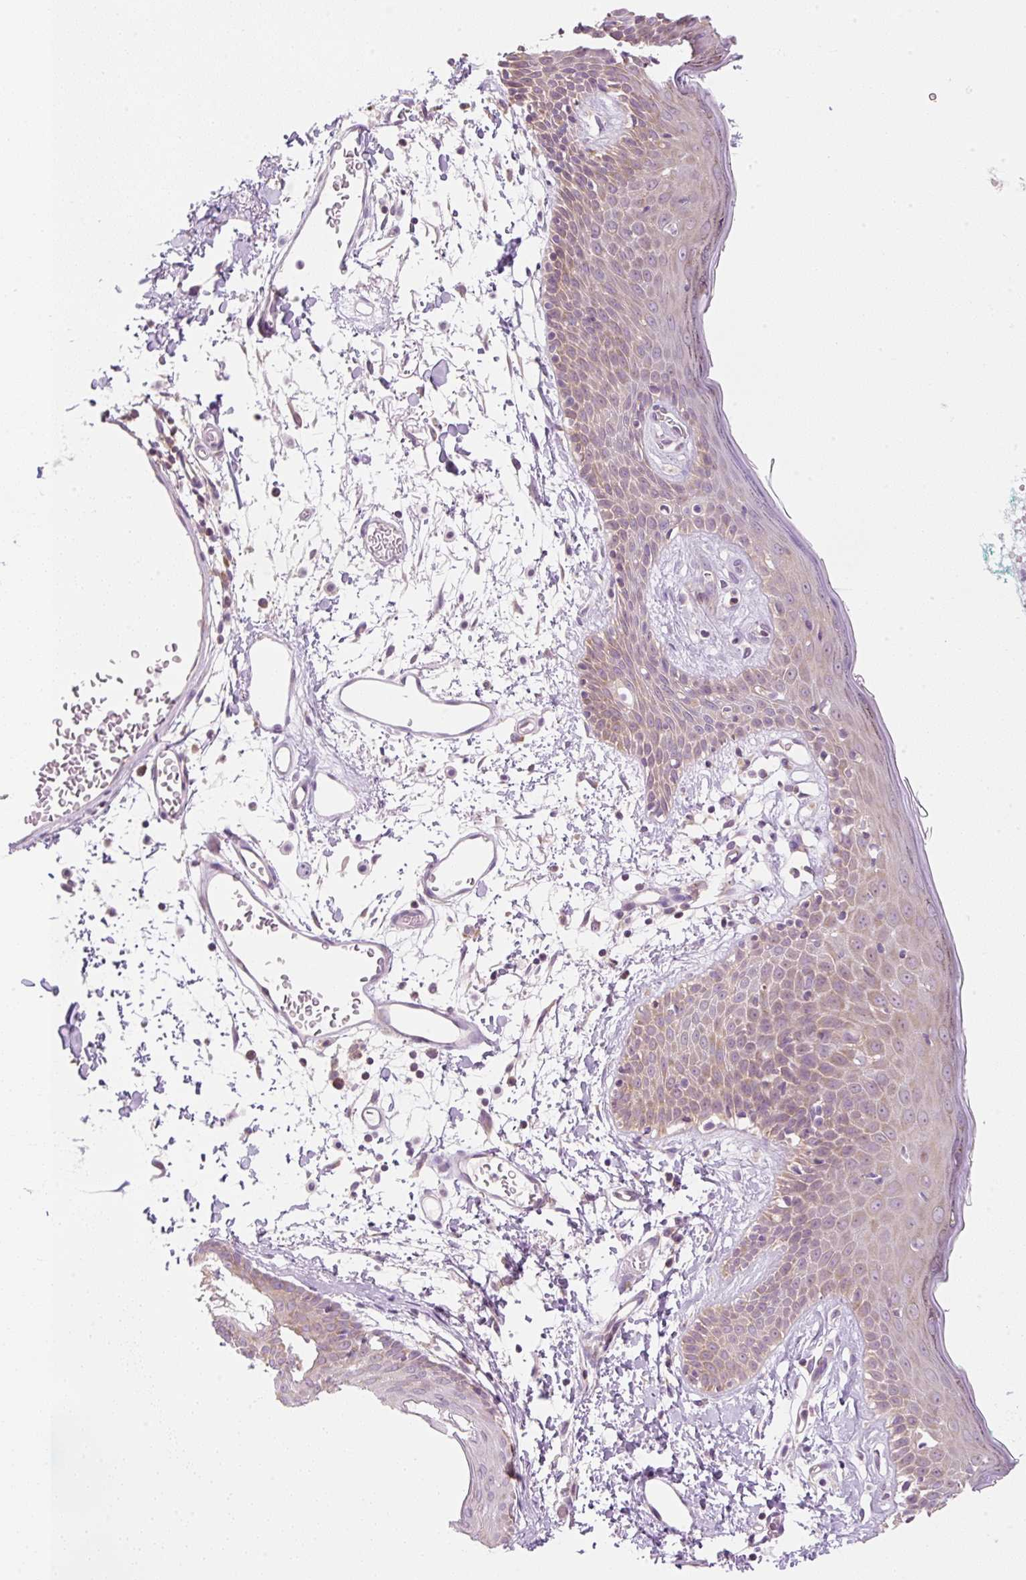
{"staining": {"intensity": "weak", "quantity": ">75%", "location": "cytoplasmic/membranous"}, "tissue": "skin", "cell_type": "Fibroblasts", "image_type": "normal", "snomed": [{"axis": "morphology", "description": "Normal tissue, NOS"}, {"axis": "topography", "description": "Skin"}], "caption": "Immunohistochemistry photomicrograph of normal skin: human skin stained using immunohistochemistry (IHC) shows low levels of weak protein expression localized specifically in the cytoplasmic/membranous of fibroblasts, appearing as a cytoplasmic/membranous brown color.", "gene": "RPL18A", "patient": {"sex": "male", "age": 79}}